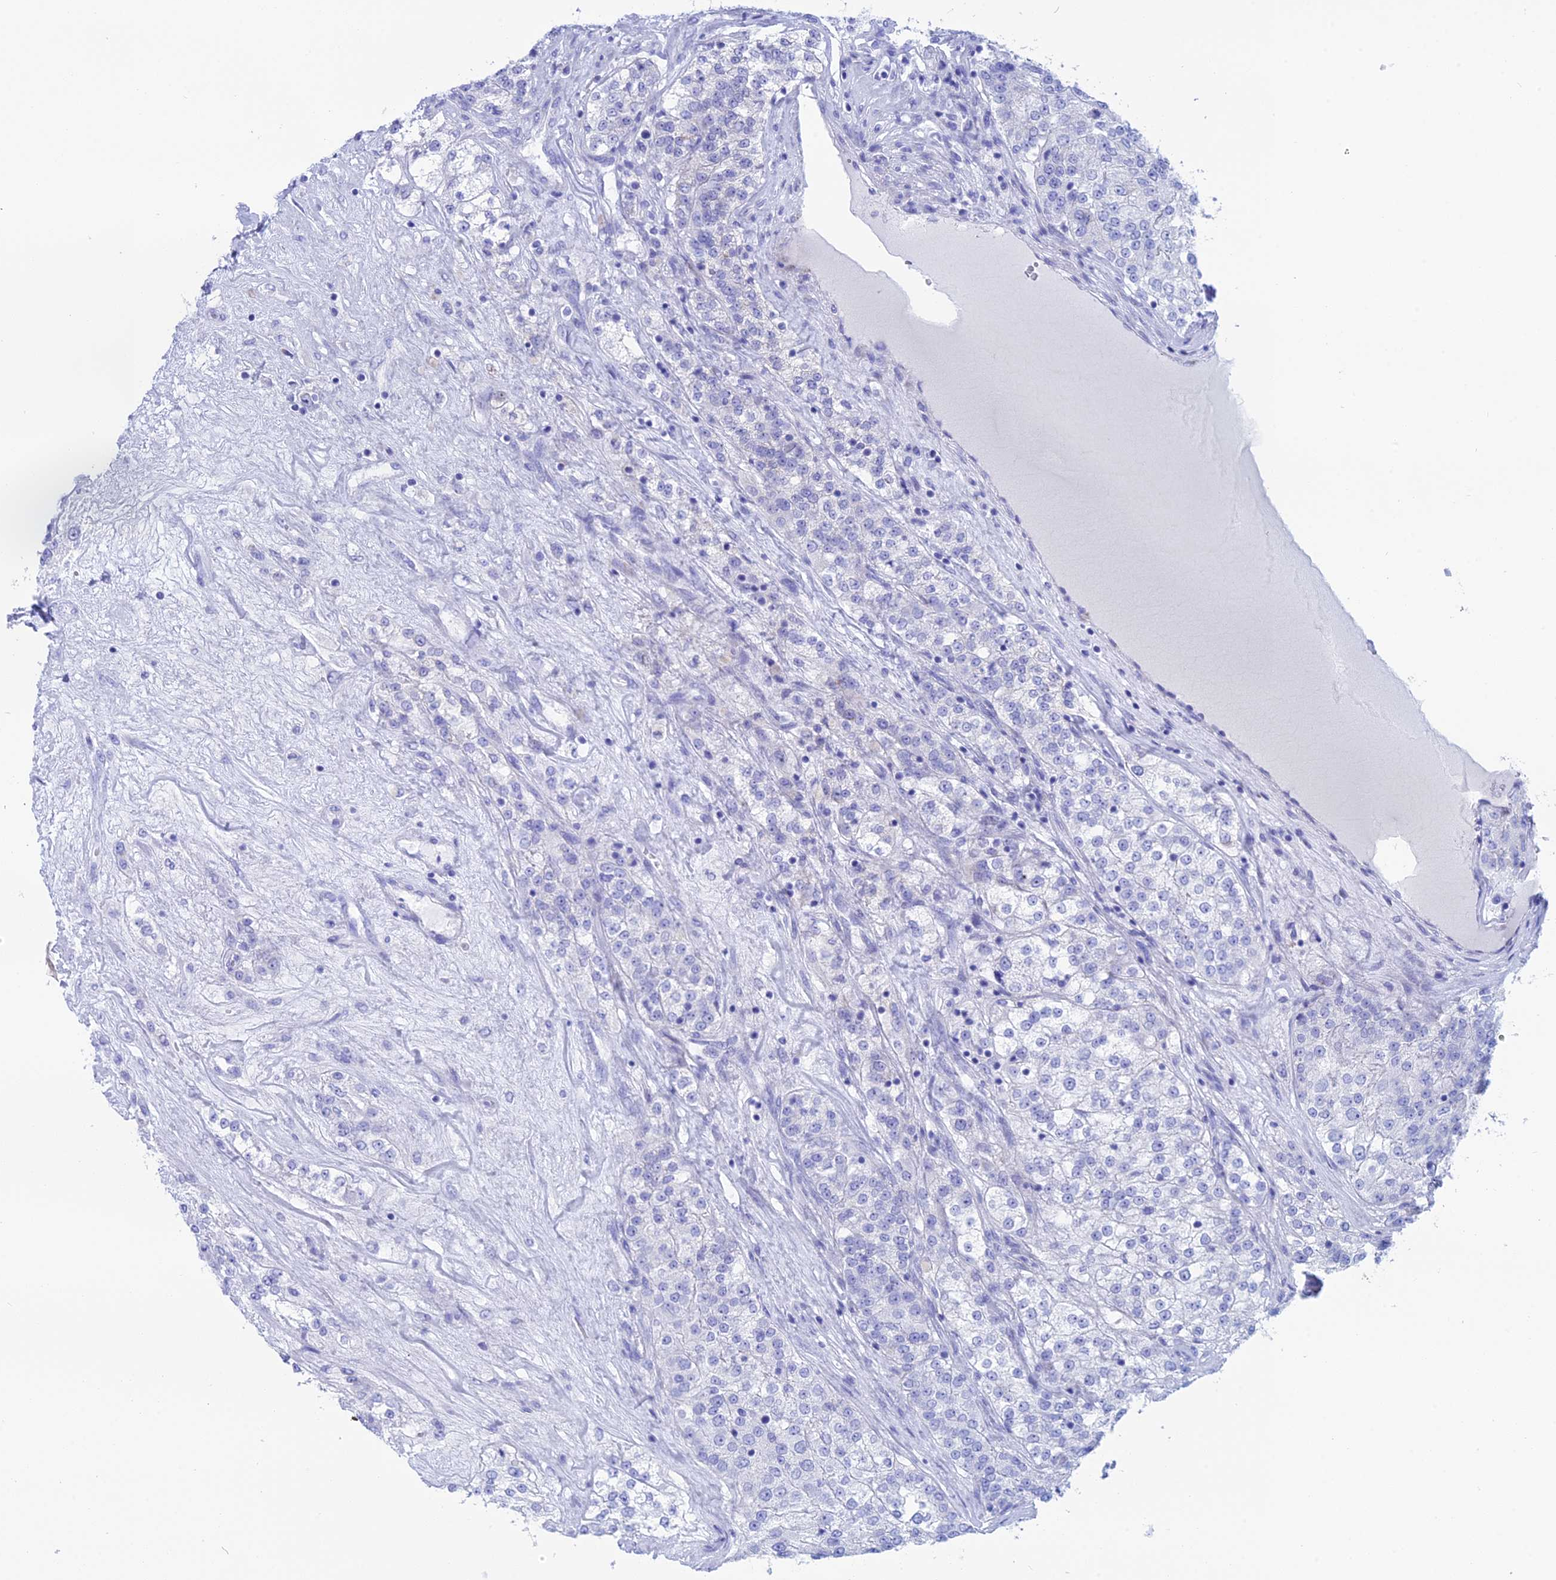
{"staining": {"intensity": "negative", "quantity": "none", "location": "none"}, "tissue": "renal cancer", "cell_type": "Tumor cells", "image_type": "cancer", "snomed": [{"axis": "morphology", "description": "Adenocarcinoma, NOS"}, {"axis": "topography", "description": "Kidney"}], "caption": "An image of human renal cancer (adenocarcinoma) is negative for staining in tumor cells.", "gene": "ERICH4", "patient": {"sex": "female", "age": 63}}